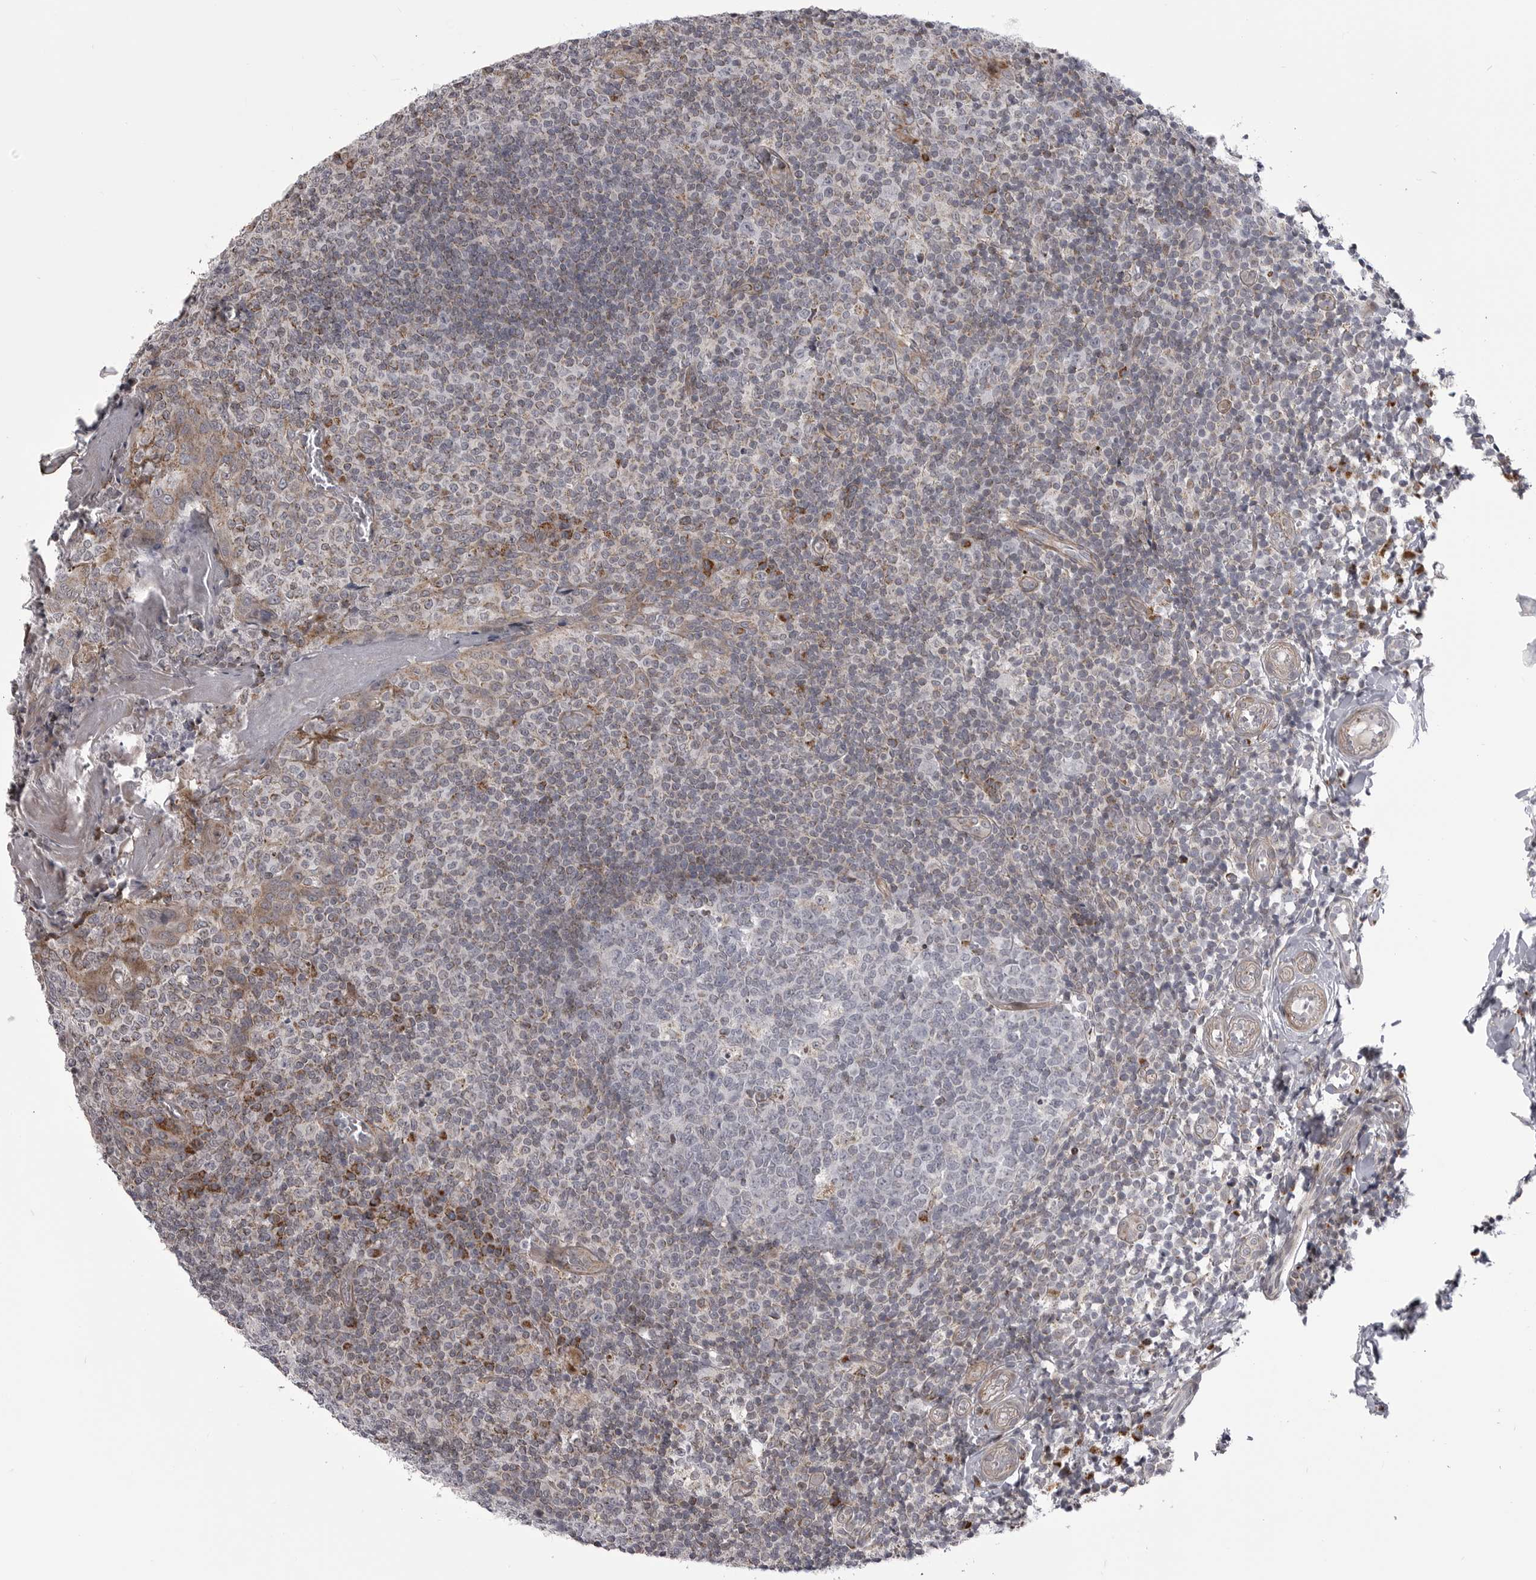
{"staining": {"intensity": "moderate", "quantity": "<25%", "location": "cytoplasmic/membranous"}, "tissue": "tonsil", "cell_type": "Germinal center cells", "image_type": "normal", "snomed": [{"axis": "morphology", "description": "Normal tissue, NOS"}, {"axis": "topography", "description": "Tonsil"}], "caption": "DAB (3,3'-diaminobenzidine) immunohistochemical staining of normal human tonsil reveals moderate cytoplasmic/membranous protein positivity in about <25% of germinal center cells. (Stains: DAB in brown, nuclei in blue, Microscopy: brightfield microscopy at high magnification).", "gene": "TMPRSS11F", "patient": {"sex": "female", "age": 19}}